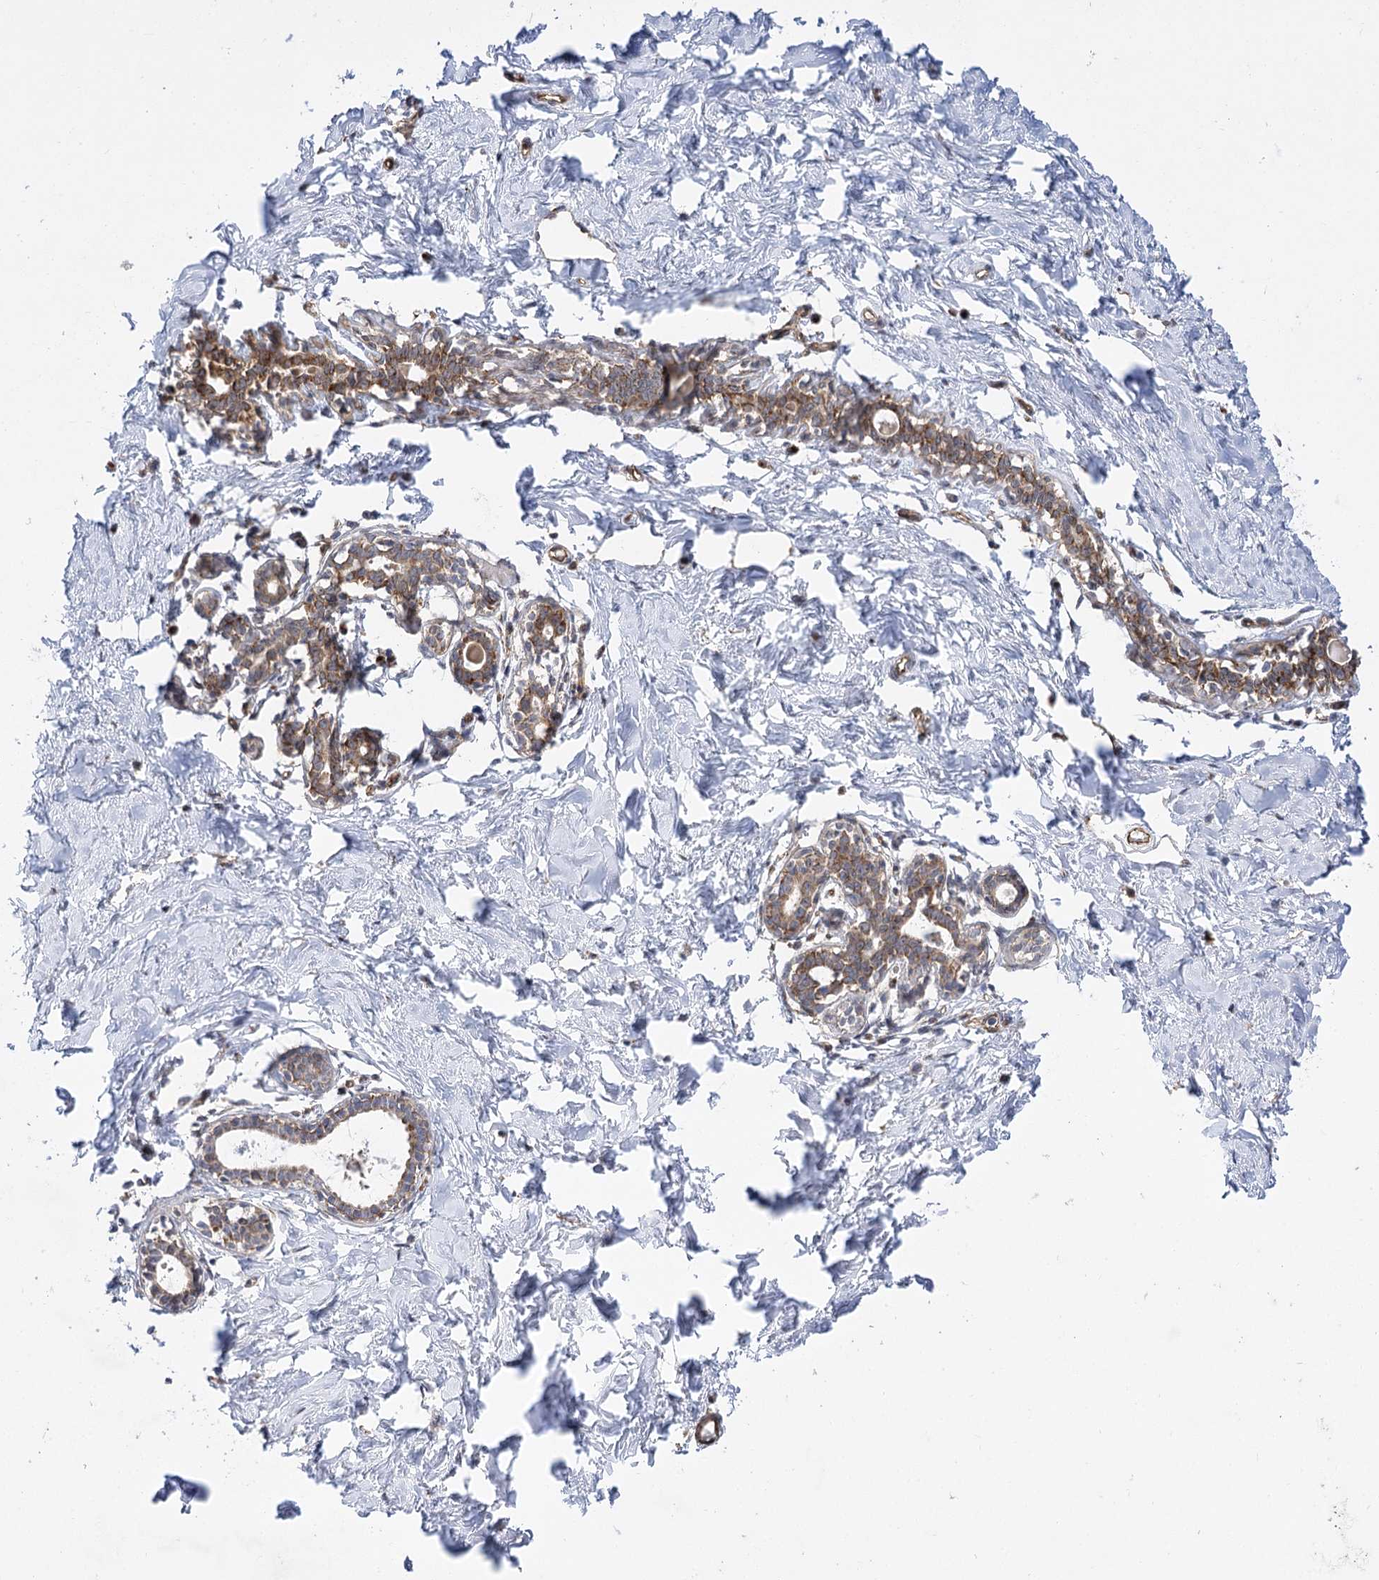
{"staining": {"intensity": "negative", "quantity": "none", "location": "none"}, "tissue": "breast", "cell_type": "Adipocytes", "image_type": "normal", "snomed": [{"axis": "morphology", "description": "Normal tissue, NOS"}, {"axis": "morphology", "description": "Adenoma, NOS"}, {"axis": "topography", "description": "Breast"}], "caption": "Immunohistochemical staining of unremarkable breast displays no significant expression in adipocytes.", "gene": "ARHGAP31", "patient": {"sex": "female", "age": 23}}